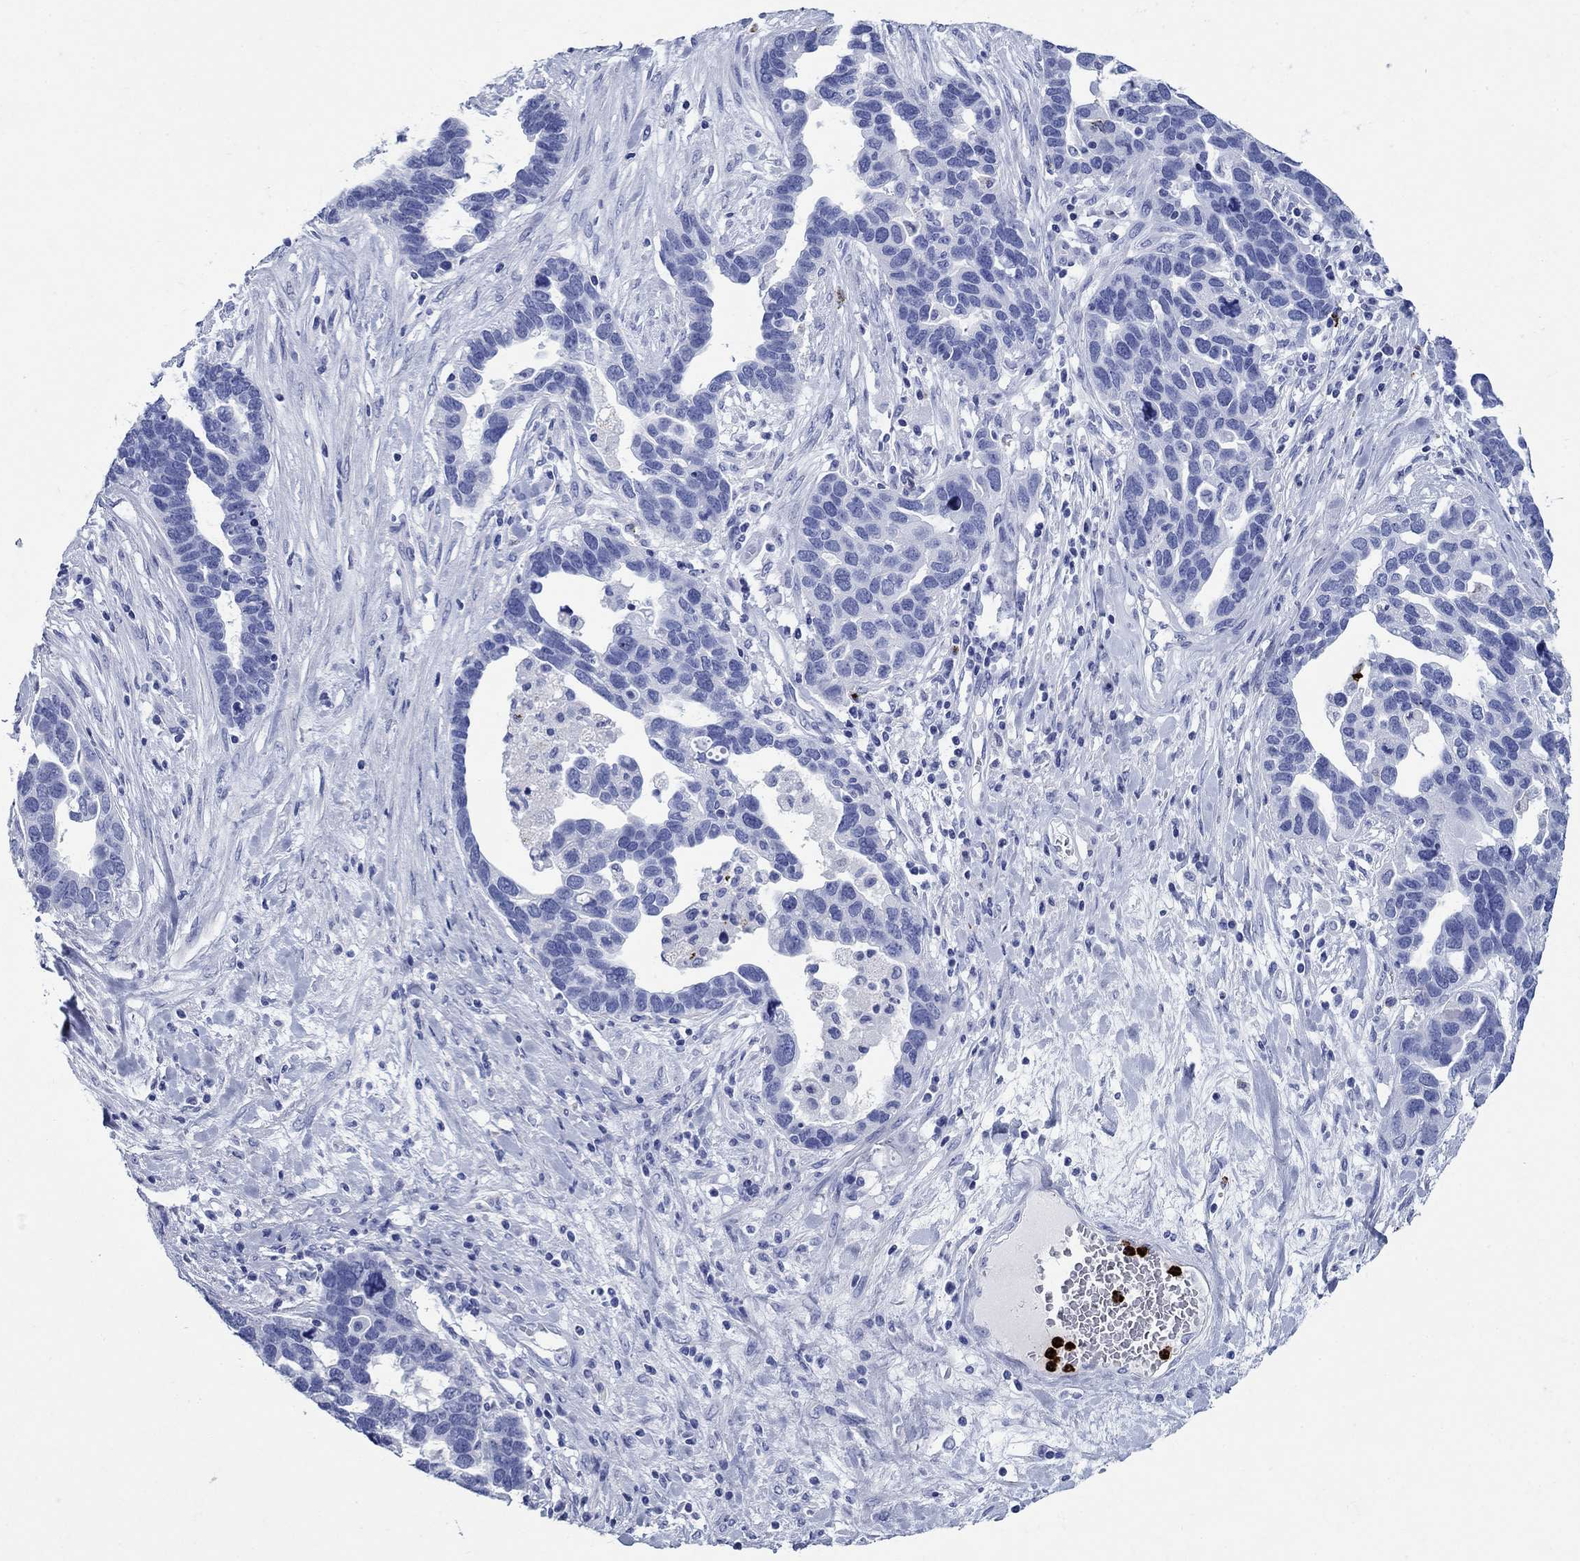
{"staining": {"intensity": "negative", "quantity": "none", "location": "none"}, "tissue": "ovarian cancer", "cell_type": "Tumor cells", "image_type": "cancer", "snomed": [{"axis": "morphology", "description": "Cystadenocarcinoma, serous, NOS"}, {"axis": "topography", "description": "Ovary"}], "caption": "This is a micrograph of immunohistochemistry (IHC) staining of ovarian cancer (serous cystadenocarcinoma), which shows no expression in tumor cells.", "gene": "AZU1", "patient": {"sex": "female", "age": 54}}